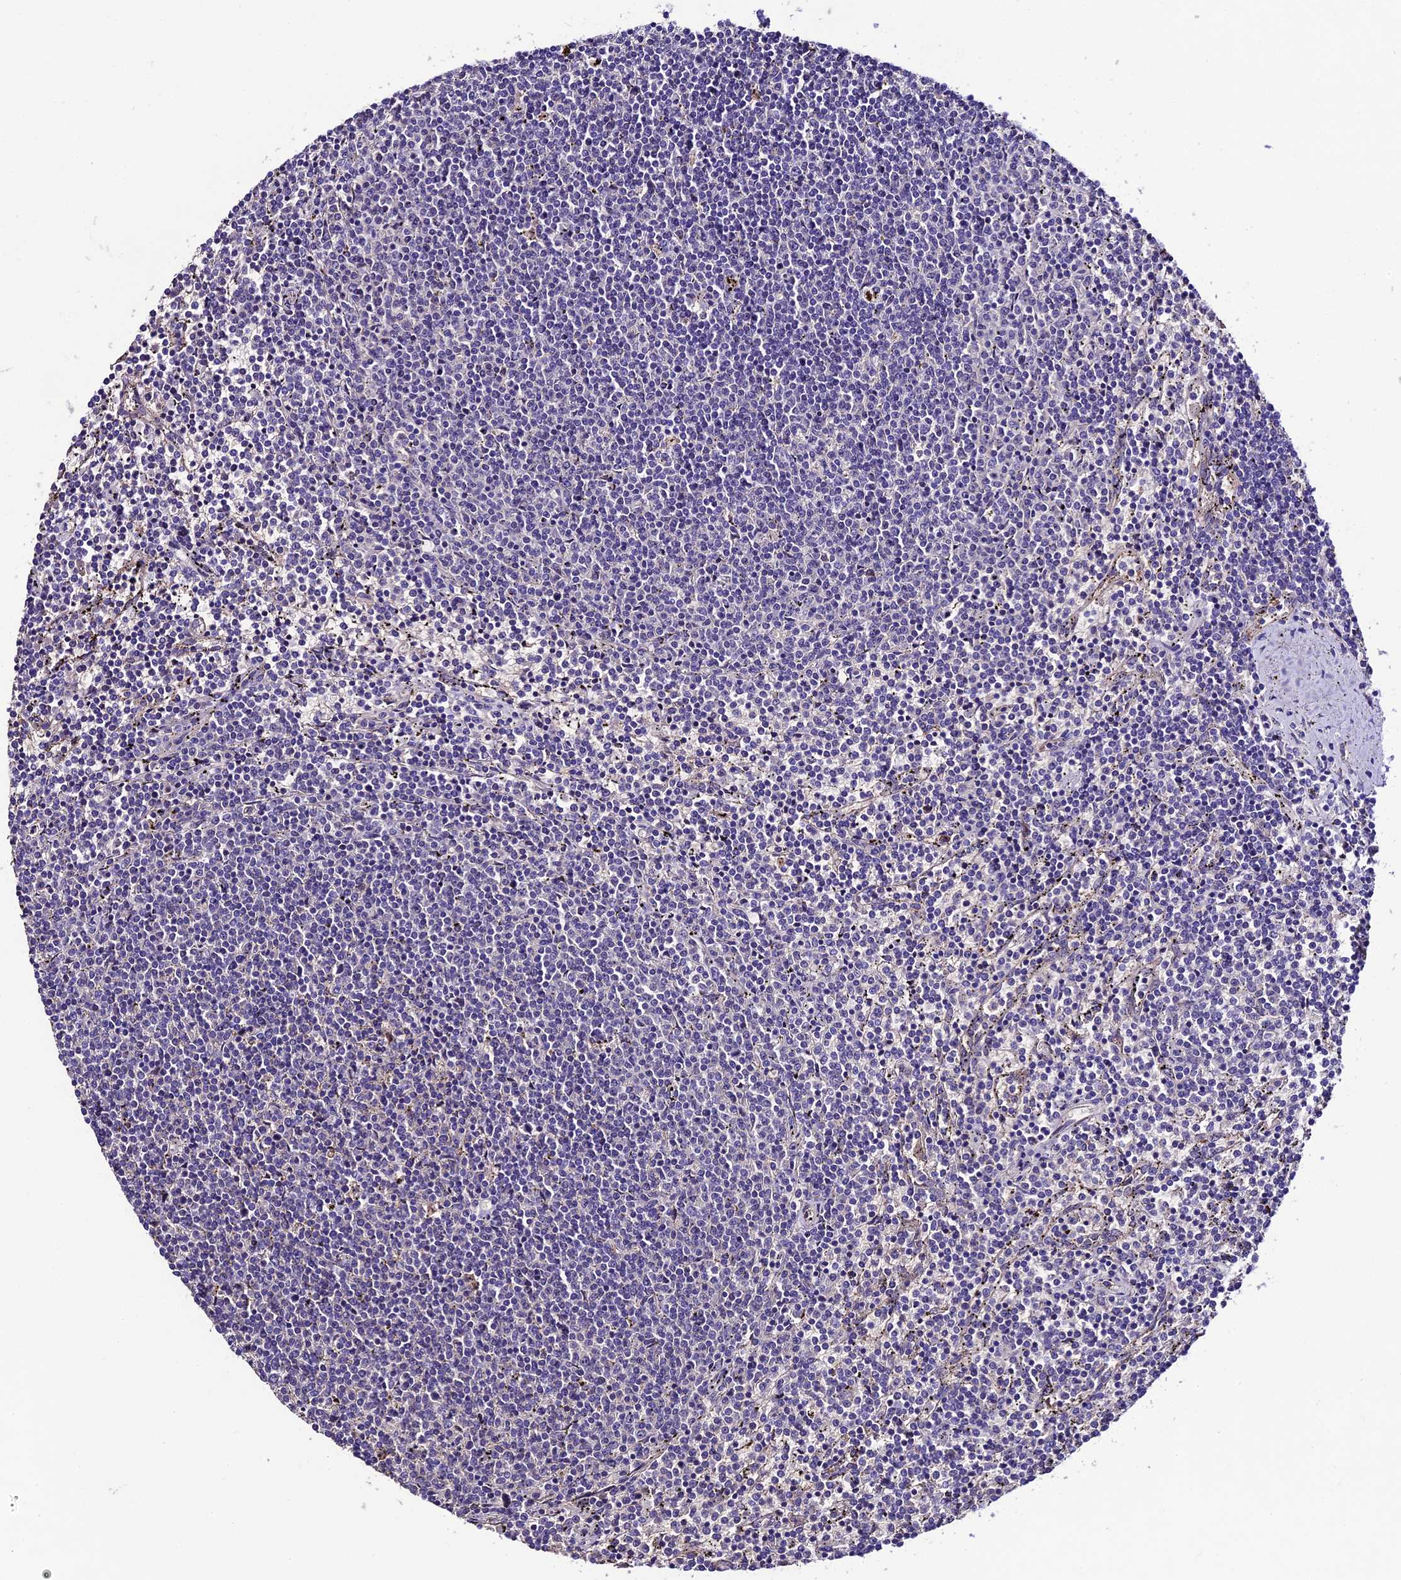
{"staining": {"intensity": "negative", "quantity": "none", "location": "none"}, "tissue": "lymphoma", "cell_type": "Tumor cells", "image_type": "cancer", "snomed": [{"axis": "morphology", "description": "Malignant lymphoma, non-Hodgkin's type, Low grade"}, {"axis": "topography", "description": "Spleen"}], "caption": "Low-grade malignant lymphoma, non-Hodgkin's type was stained to show a protein in brown. There is no significant staining in tumor cells.", "gene": "TCP11L2", "patient": {"sex": "female", "age": 50}}